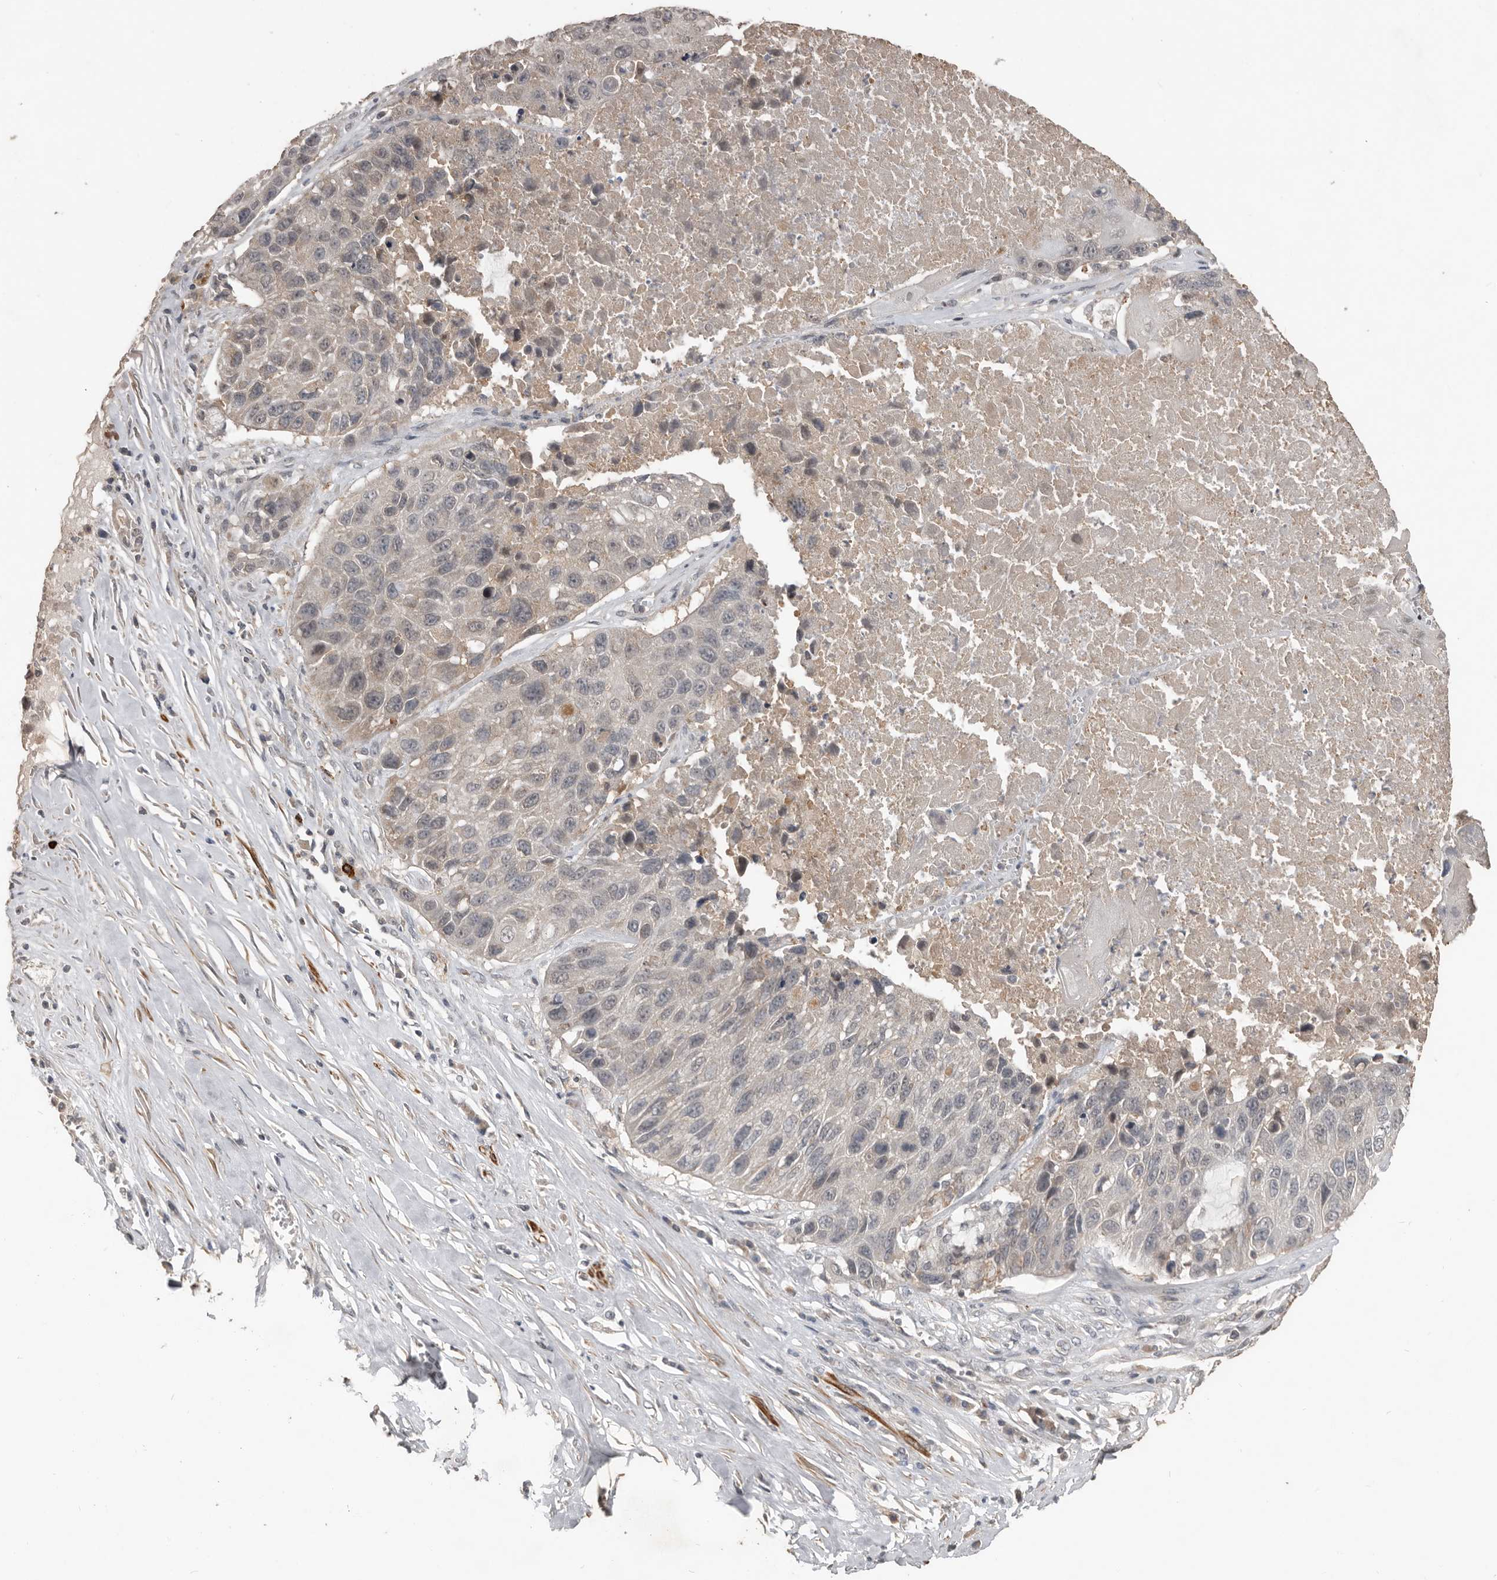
{"staining": {"intensity": "negative", "quantity": "none", "location": "none"}, "tissue": "lung cancer", "cell_type": "Tumor cells", "image_type": "cancer", "snomed": [{"axis": "morphology", "description": "Squamous cell carcinoma, NOS"}, {"axis": "topography", "description": "Lung"}], "caption": "DAB (3,3'-diaminobenzidine) immunohistochemical staining of human lung cancer shows no significant positivity in tumor cells.", "gene": "BAMBI", "patient": {"sex": "male", "age": 61}}